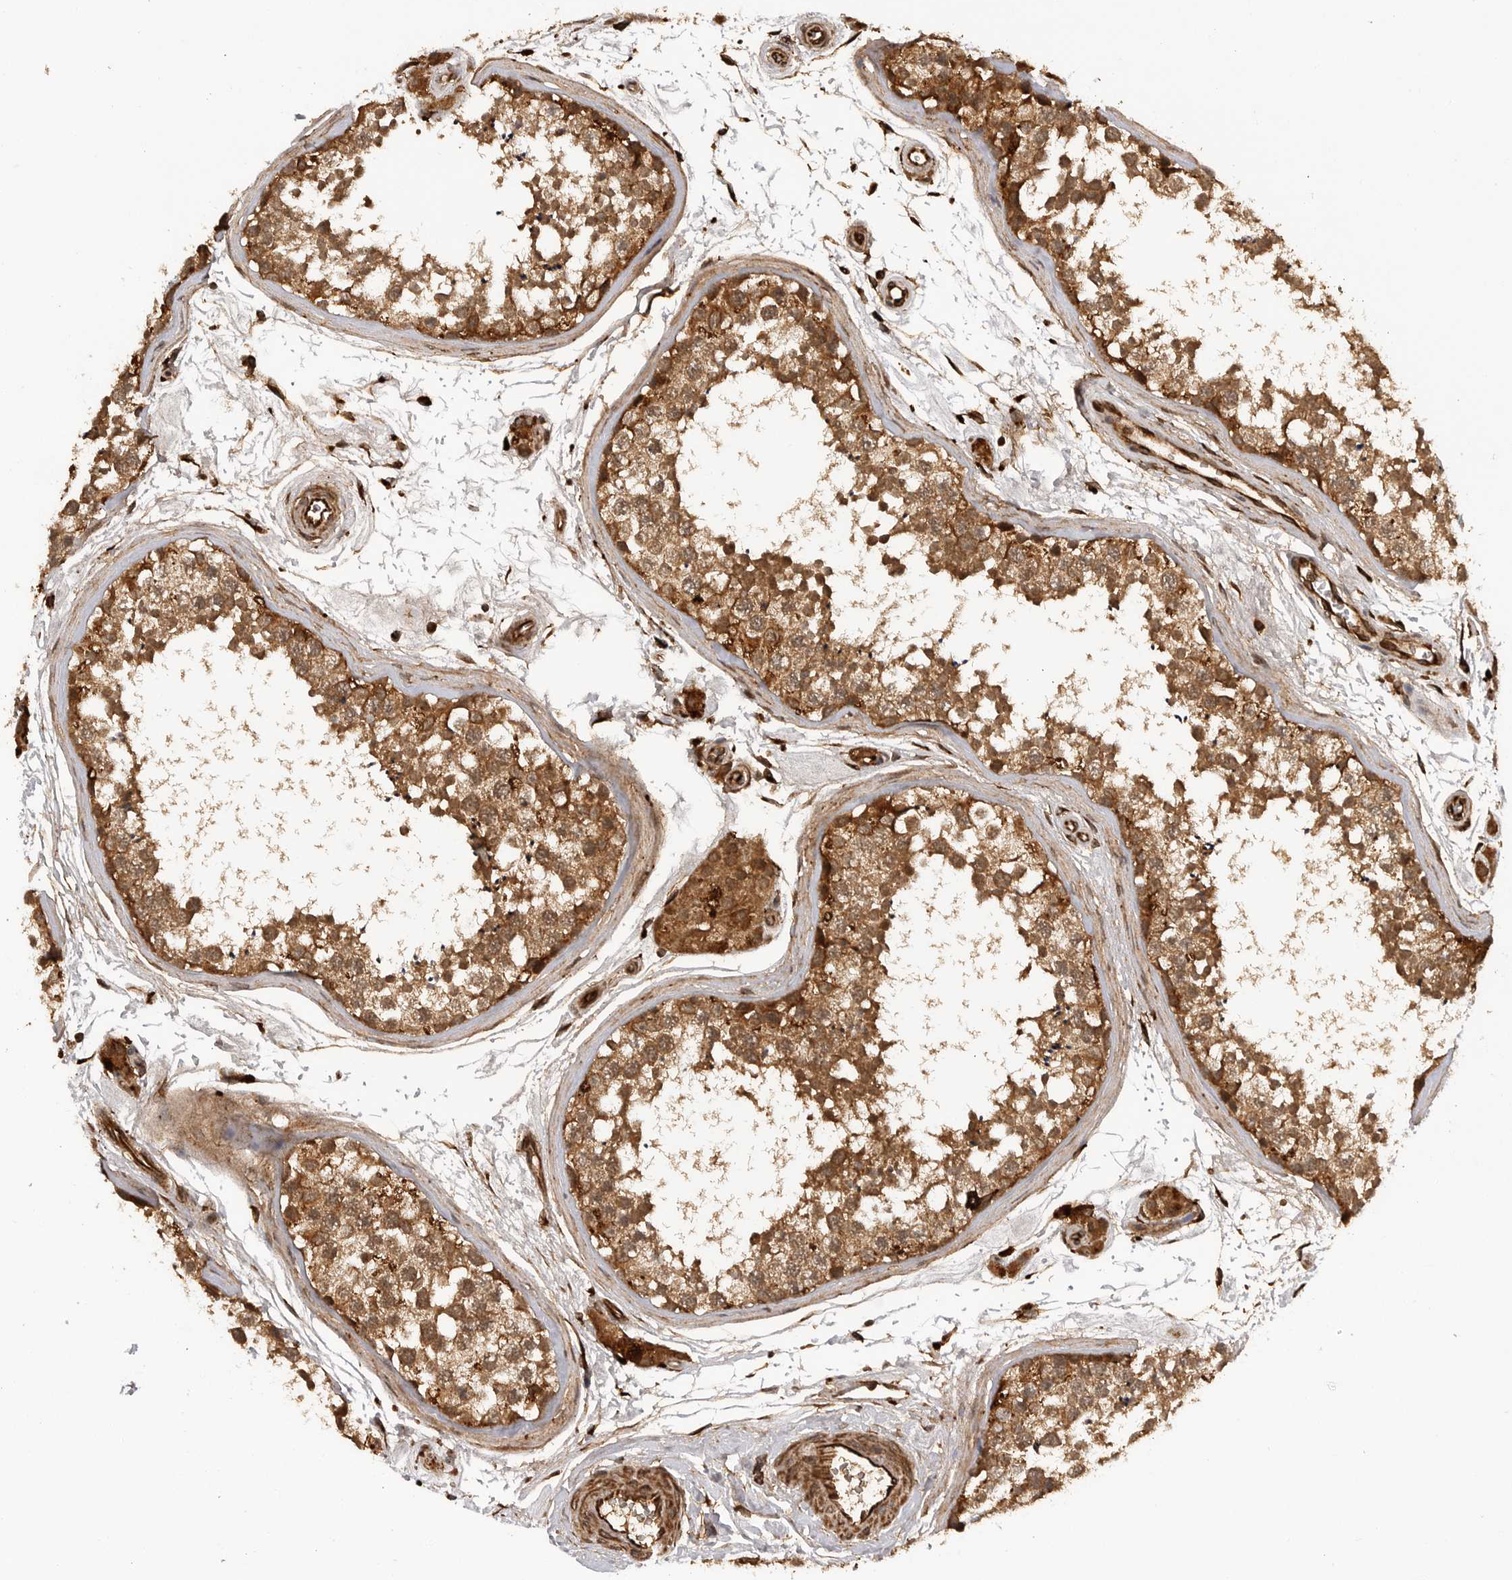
{"staining": {"intensity": "moderate", "quantity": ">75%", "location": "cytoplasmic/membranous"}, "tissue": "testis", "cell_type": "Cells in seminiferous ducts", "image_type": "normal", "snomed": [{"axis": "morphology", "description": "Normal tissue, NOS"}, {"axis": "topography", "description": "Testis"}], "caption": "Immunohistochemical staining of unremarkable testis exhibits medium levels of moderate cytoplasmic/membranous positivity in approximately >75% of cells in seminiferous ducts.", "gene": "PRDX4", "patient": {"sex": "male", "age": 56}}